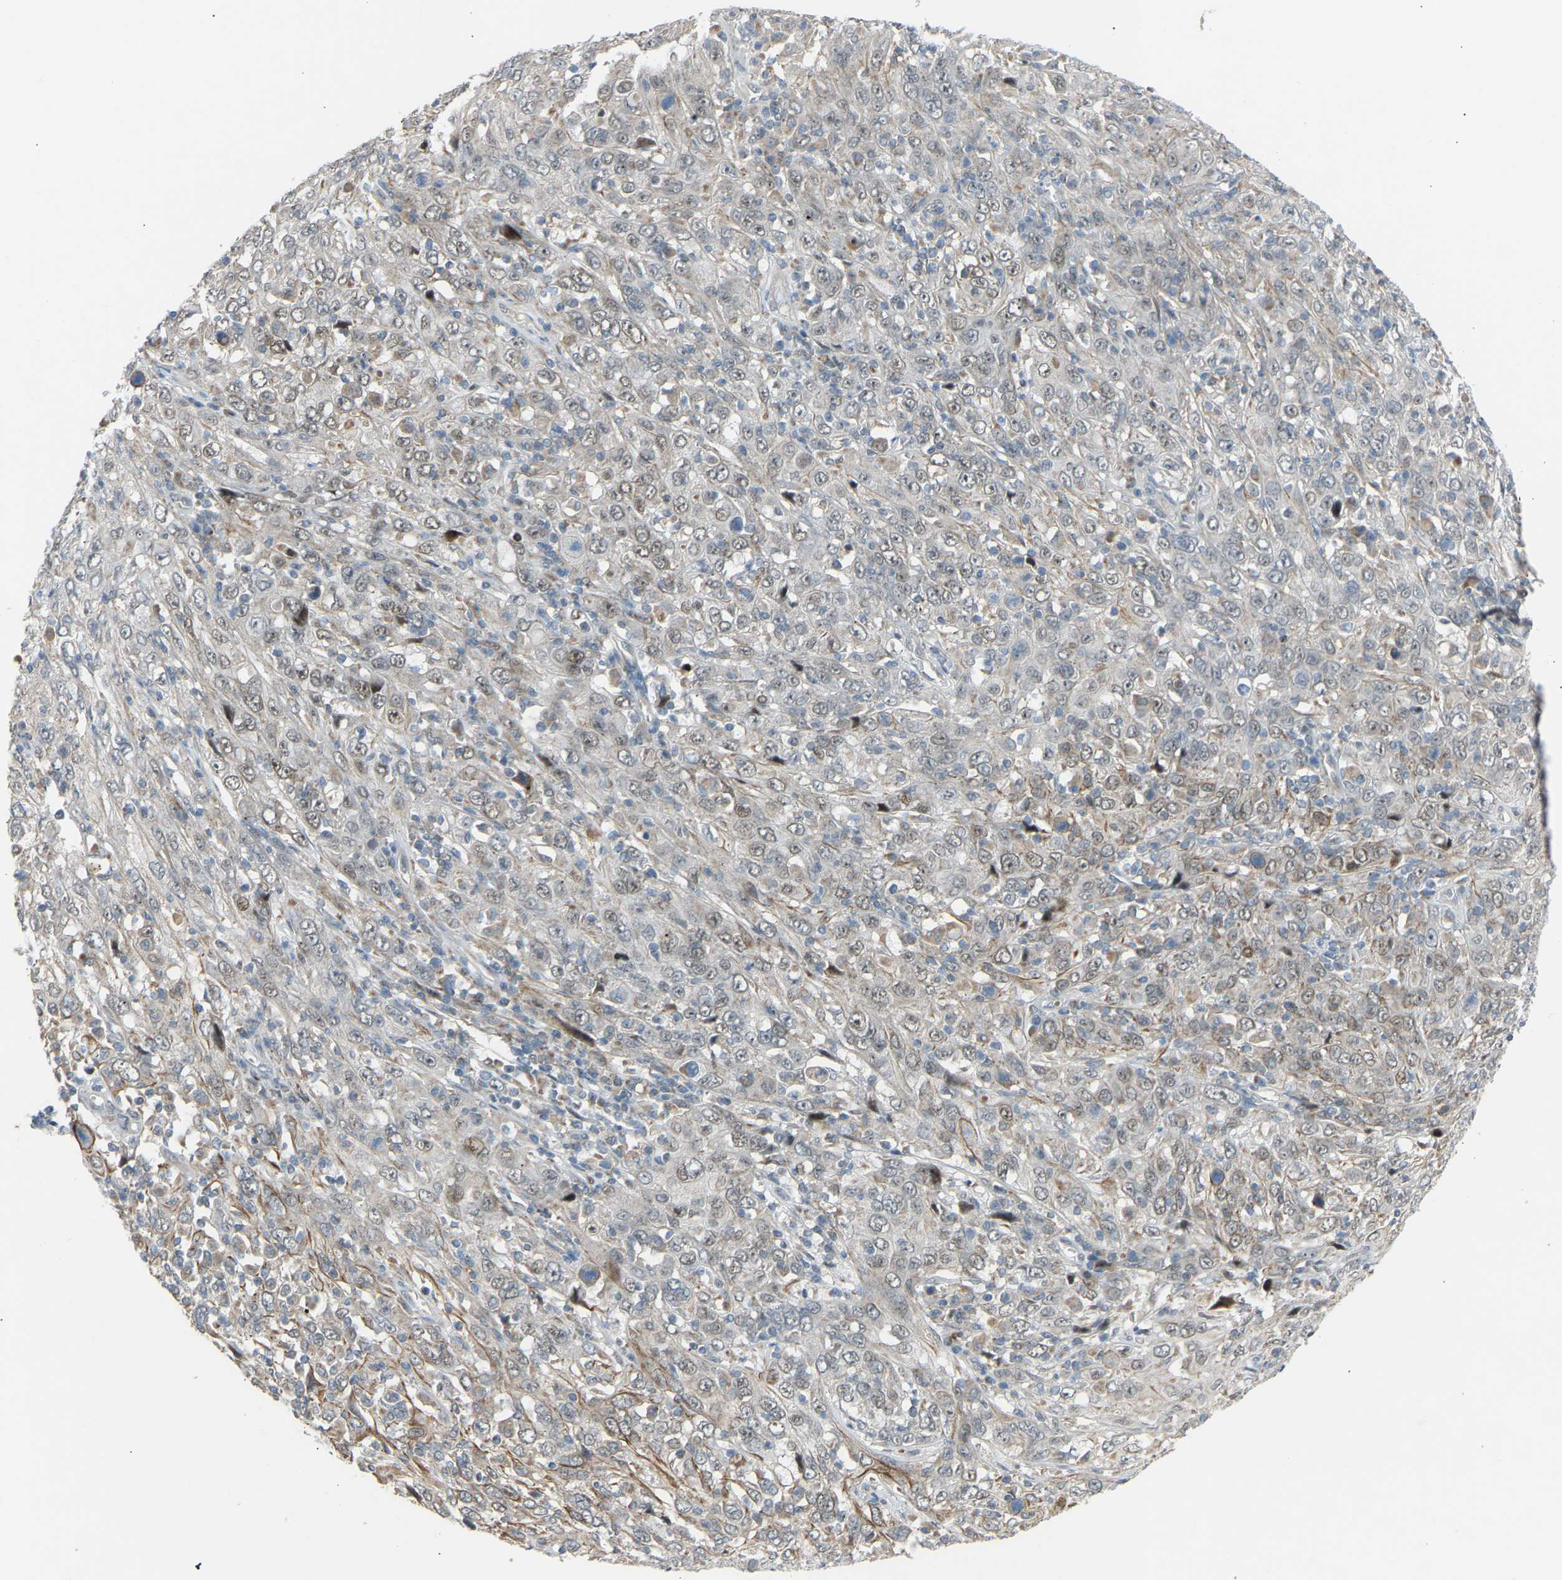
{"staining": {"intensity": "weak", "quantity": "<25%", "location": "nuclear"}, "tissue": "cervical cancer", "cell_type": "Tumor cells", "image_type": "cancer", "snomed": [{"axis": "morphology", "description": "Squamous cell carcinoma, NOS"}, {"axis": "topography", "description": "Cervix"}], "caption": "The image shows no staining of tumor cells in squamous cell carcinoma (cervical).", "gene": "VPS41", "patient": {"sex": "female", "age": 46}}